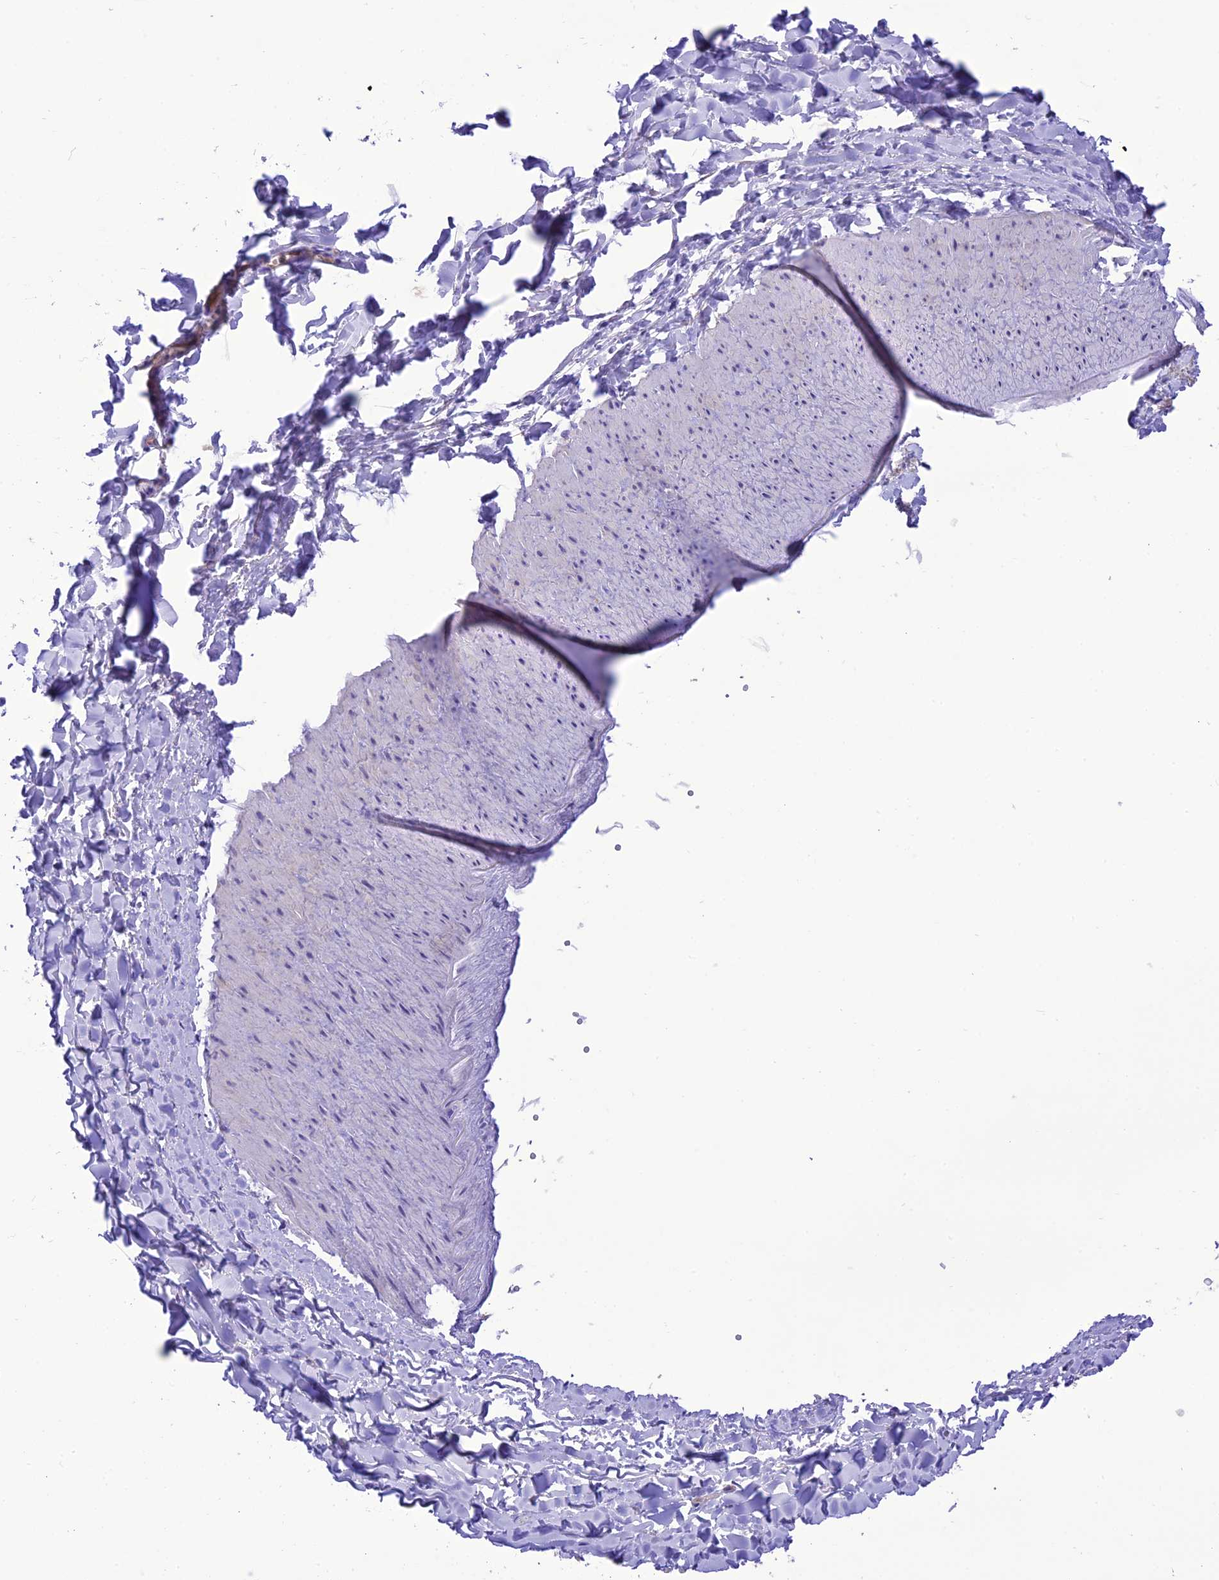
{"staining": {"intensity": "negative", "quantity": "none", "location": "none"}, "tissue": "adipose tissue", "cell_type": "Adipocytes", "image_type": "normal", "snomed": [{"axis": "morphology", "description": "Normal tissue, NOS"}, {"axis": "topography", "description": "Gallbladder"}, {"axis": "topography", "description": "Peripheral nerve tissue"}], "caption": "Adipocytes show no significant staining in normal adipose tissue.", "gene": "PPFIA3", "patient": {"sex": "male", "age": 38}}